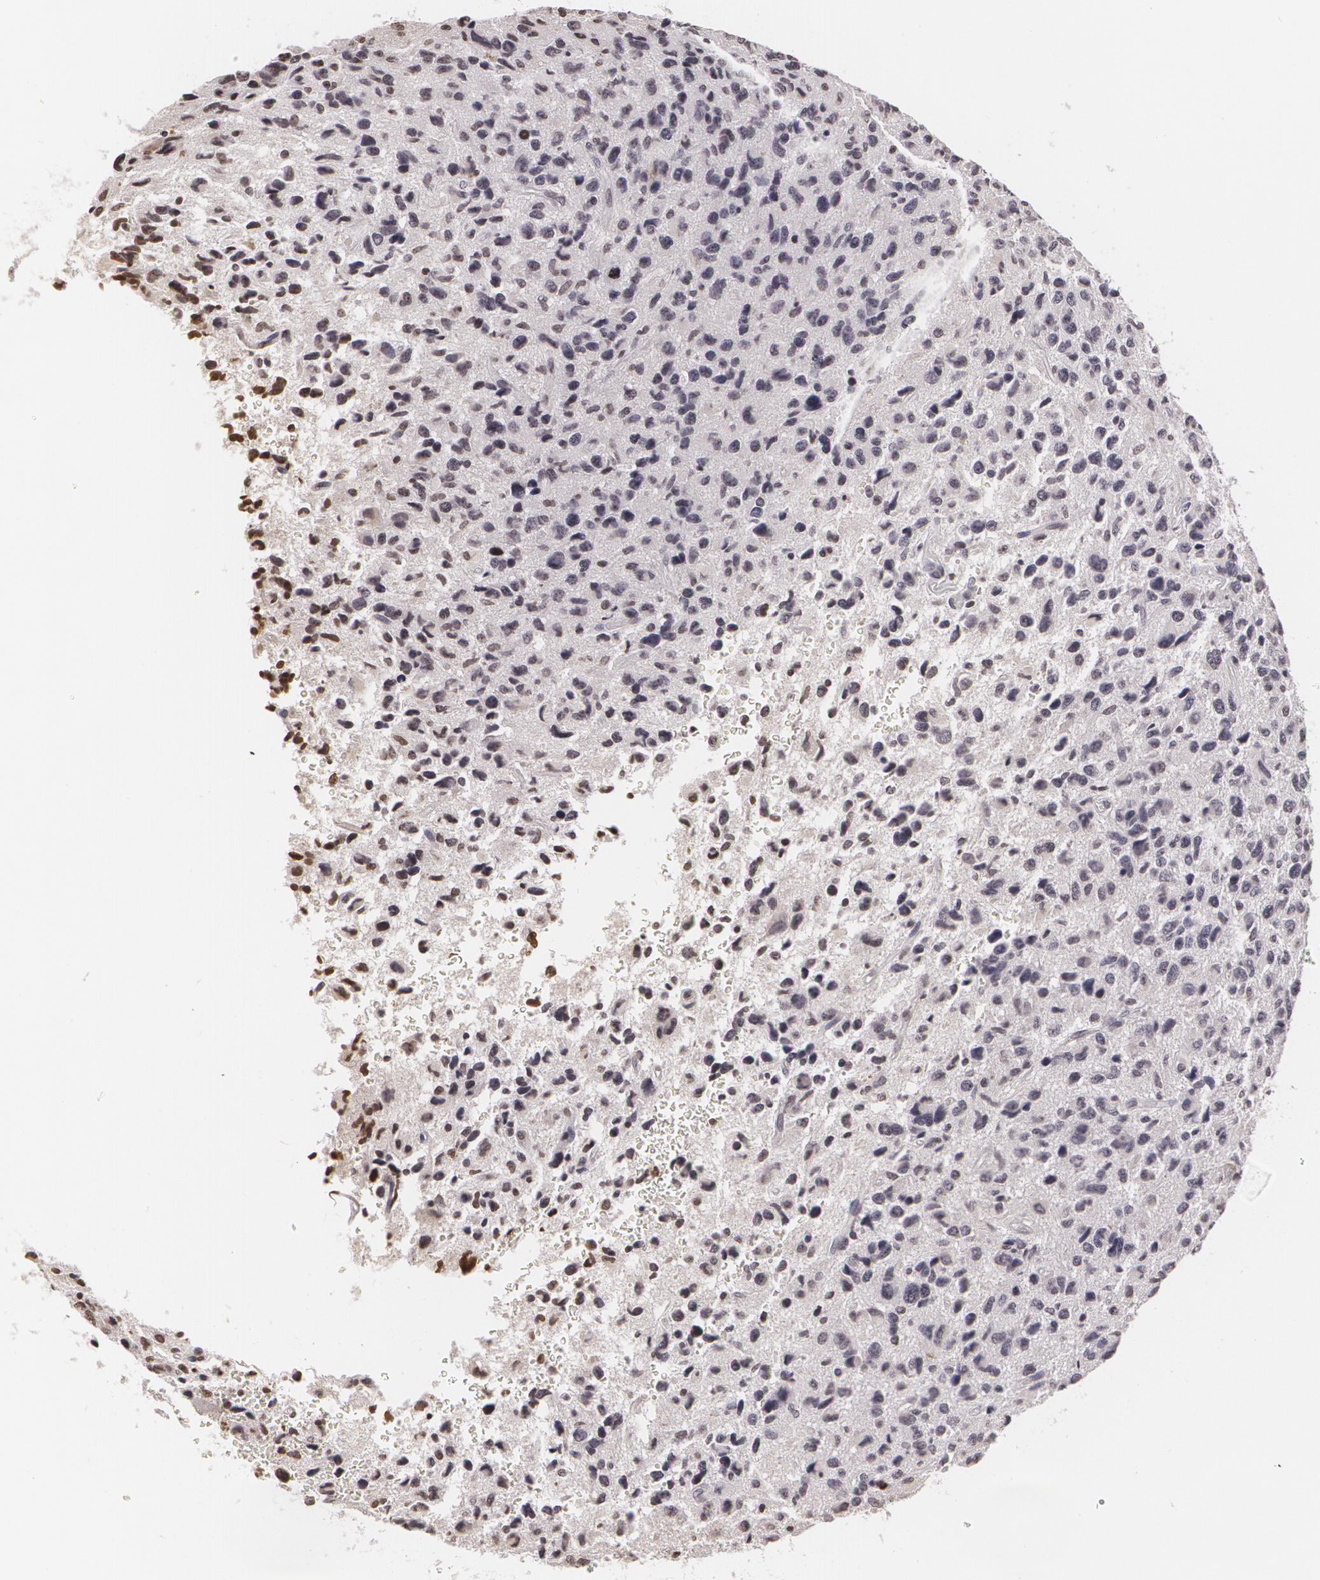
{"staining": {"intensity": "negative", "quantity": "none", "location": "none"}, "tissue": "glioma", "cell_type": "Tumor cells", "image_type": "cancer", "snomed": [{"axis": "morphology", "description": "Glioma, malignant, High grade"}, {"axis": "topography", "description": "Brain"}], "caption": "Malignant glioma (high-grade) stained for a protein using IHC displays no positivity tumor cells.", "gene": "MUC1", "patient": {"sex": "female", "age": 60}}